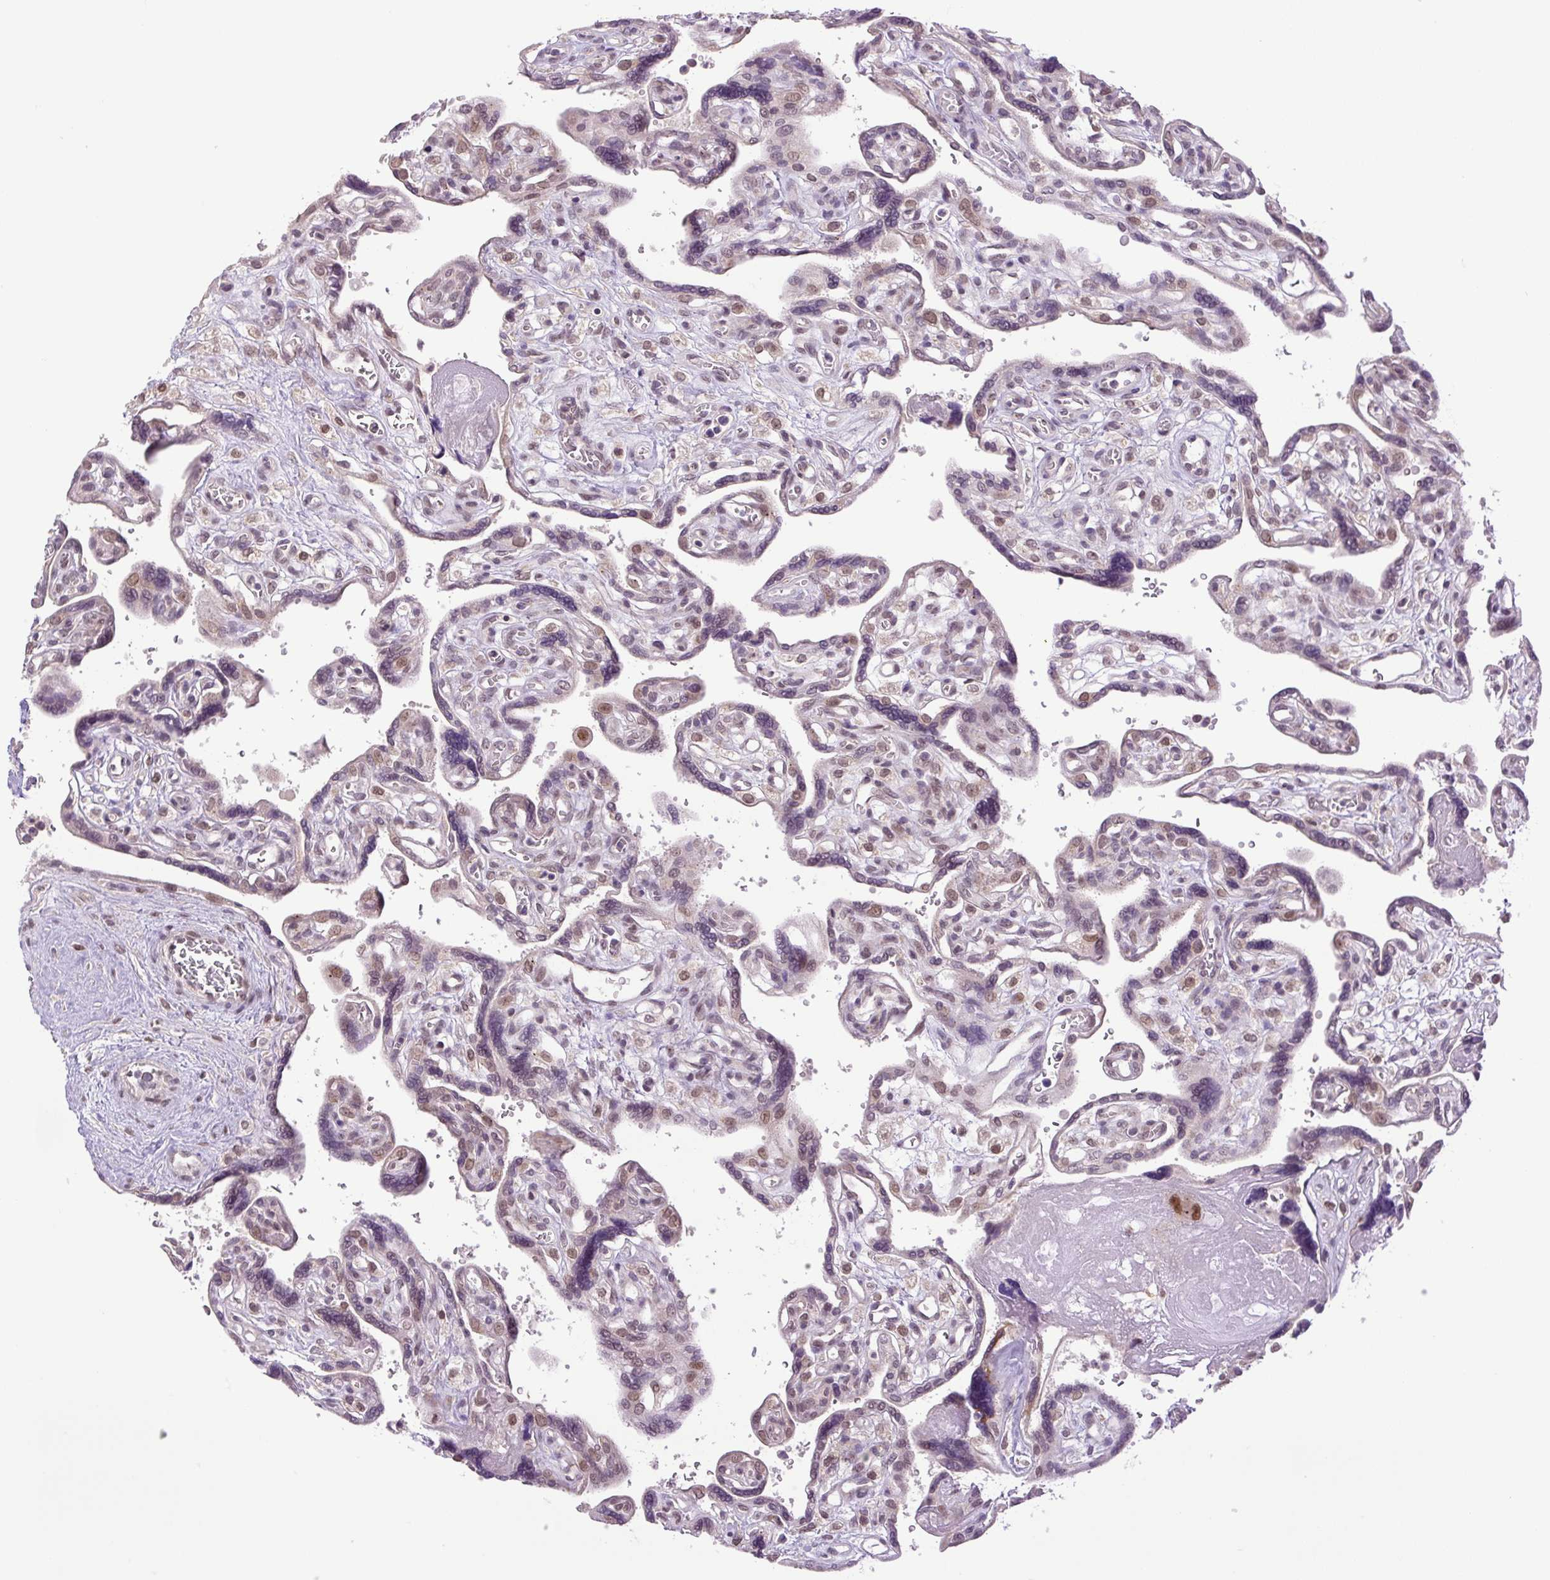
{"staining": {"intensity": "moderate", "quantity": "<25%", "location": "nuclear"}, "tissue": "placenta", "cell_type": "Trophoblastic cells", "image_type": "normal", "snomed": [{"axis": "morphology", "description": "Normal tissue, NOS"}, {"axis": "topography", "description": "Placenta"}], "caption": "High-magnification brightfield microscopy of unremarkable placenta stained with DAB (3,3'-diaminobenzidine) (brown) and counterstained with hematoxylin (blue). trophoblastic cells exhibit moderate nuclear positivity is seen in about<25% of cells.", "gene": "KPNA1", "patient": {"sex": "female", "age": 39}}